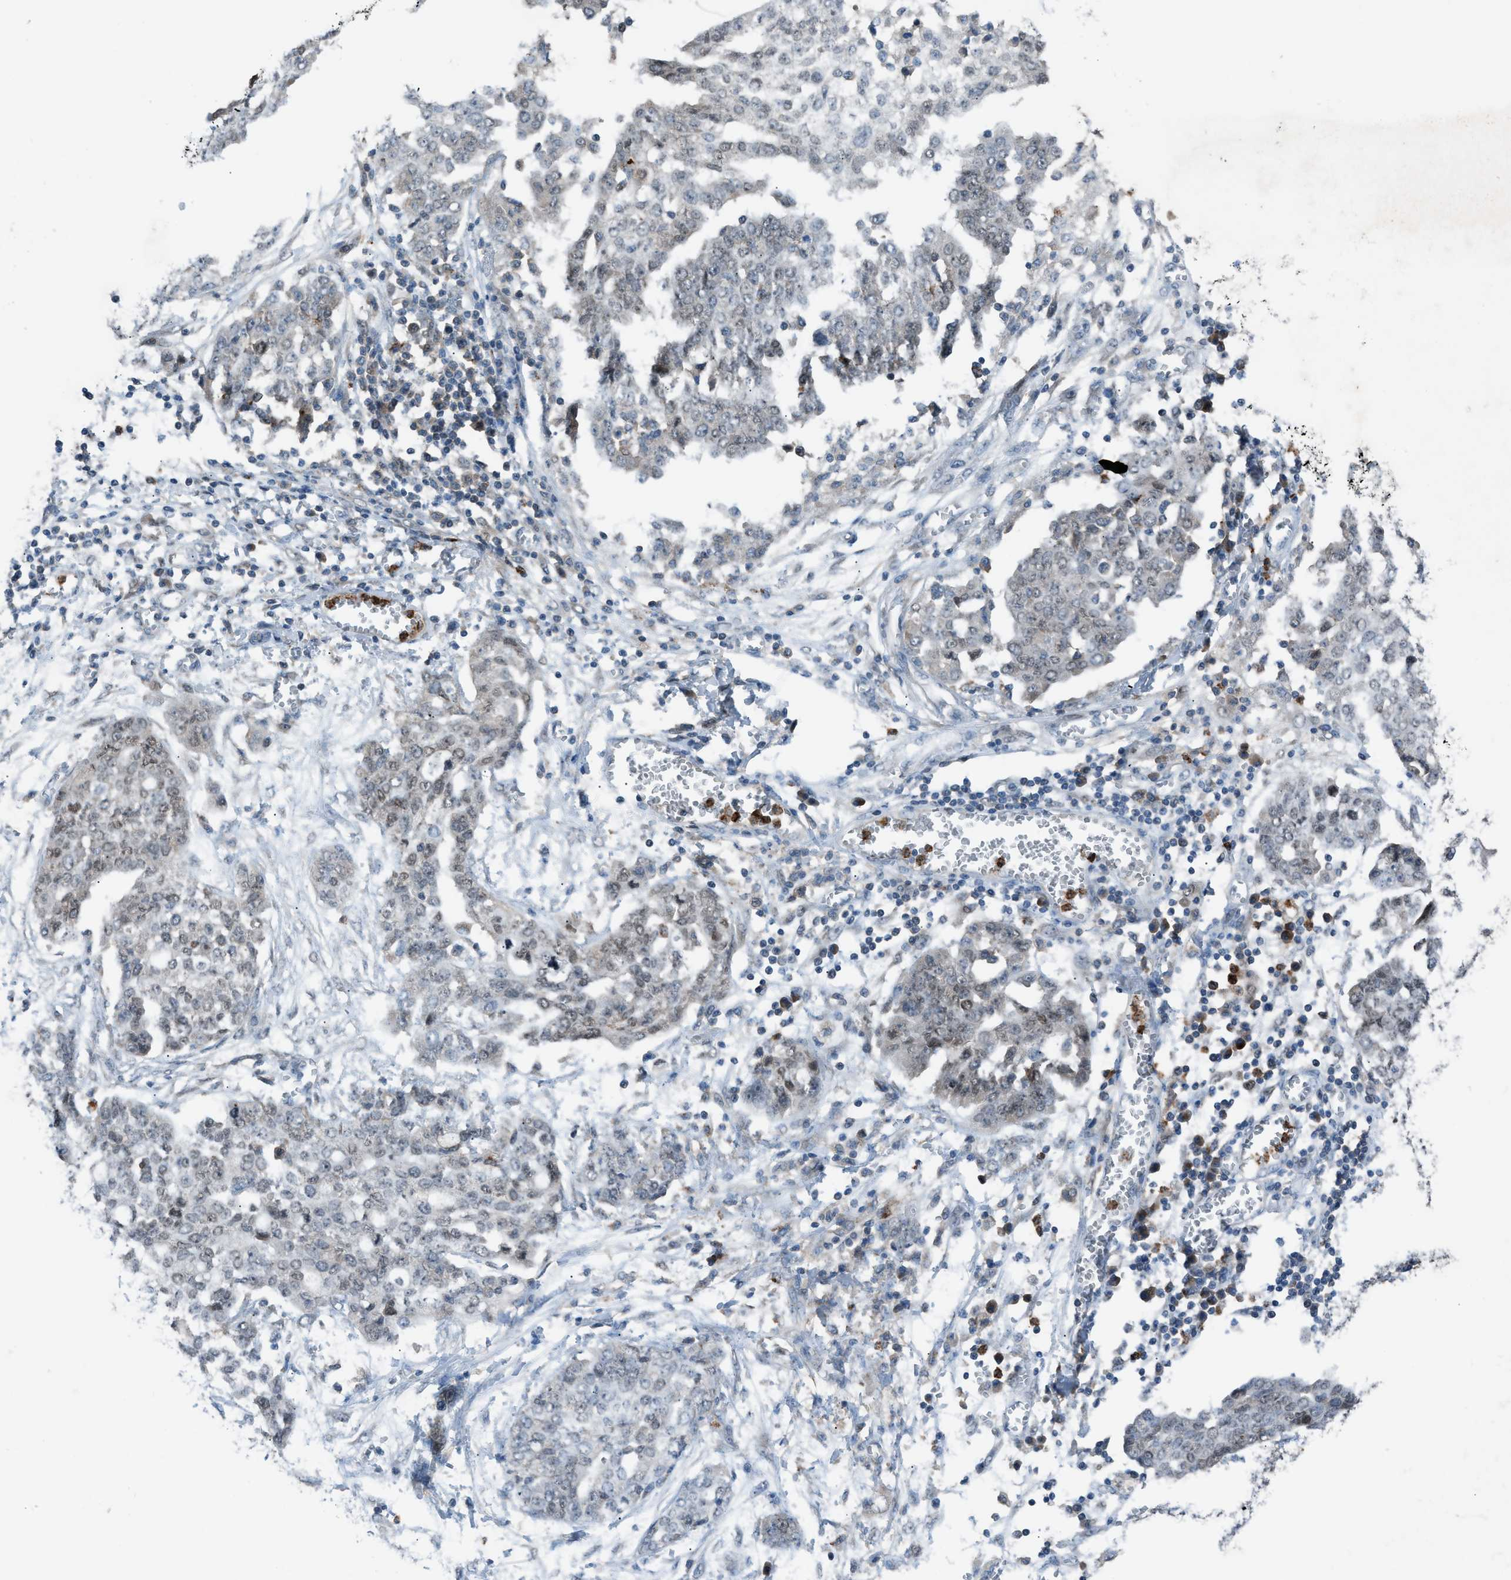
{"staining": {"intensity": "moderate", "quantity": "<25%", "location": "nuclear"}, "tissue": "ovarian cancer", "cell_type": "Tumor cells", "image_type": "cancer", "snomed": [{"axis": "morphology", "description": "Cystadenocarcinoma, serous, NOS"}, {"axis": "topography", "description": "Soft tissue"}, {"axis": "topography", "description": "Ovary"}], "caption": "Immunohistochemistry micrograph of neoplastic tissue: serous cystadenocarcinoma (ovarian) stained using immunohistochemistry reveals low levels of moderate protein expression localized specifically in the nuclear of tumor cells, appearing as a nuclear brown color.", "gene": "DYRK1A", "patient": {"sex": "female", "age": 57}}